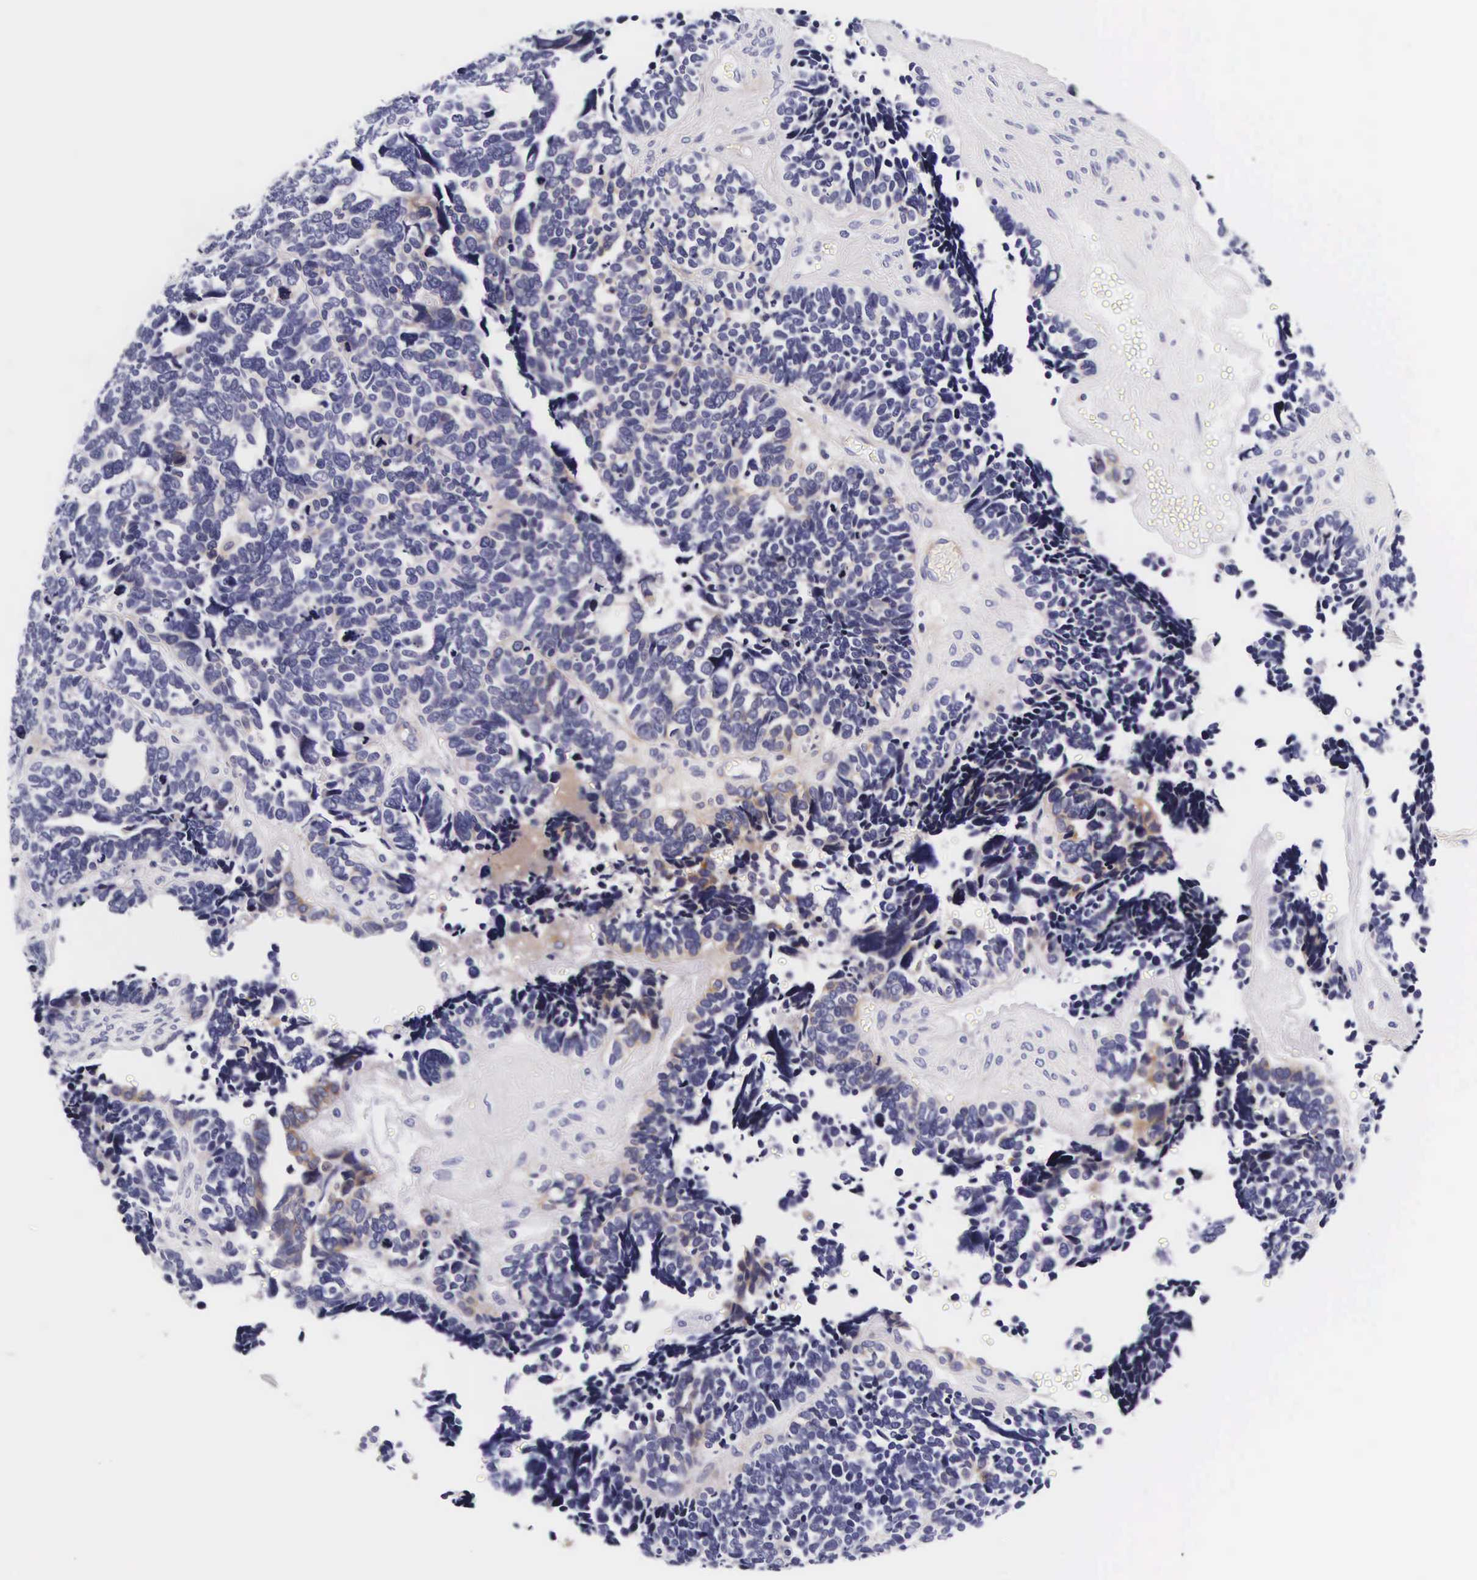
{"staining": {"intensity": "negative", "quantity": "none", "location": "none"}, "tissue": "ovarian cancer", "cell_type": "Tumor cells", "image_type": "cancer", "snomed": [{"axis": "morphology", "description": "Cystadenocarcinoma, serous, NOS"}, {"axis": "topography", "description": "Ovary"}], "caption": "DAB immunohistochemical staining of human ovarian serous cystadenocarcinoma shows no significant staining in tumor cells. (Brightfield microscopy of DAB (3,3'-diaminobenzidine) immunohistochemistry (IHC) at high magnification).", "gene": "UPRT", "patient": {"sex": "female", "age": 77}}